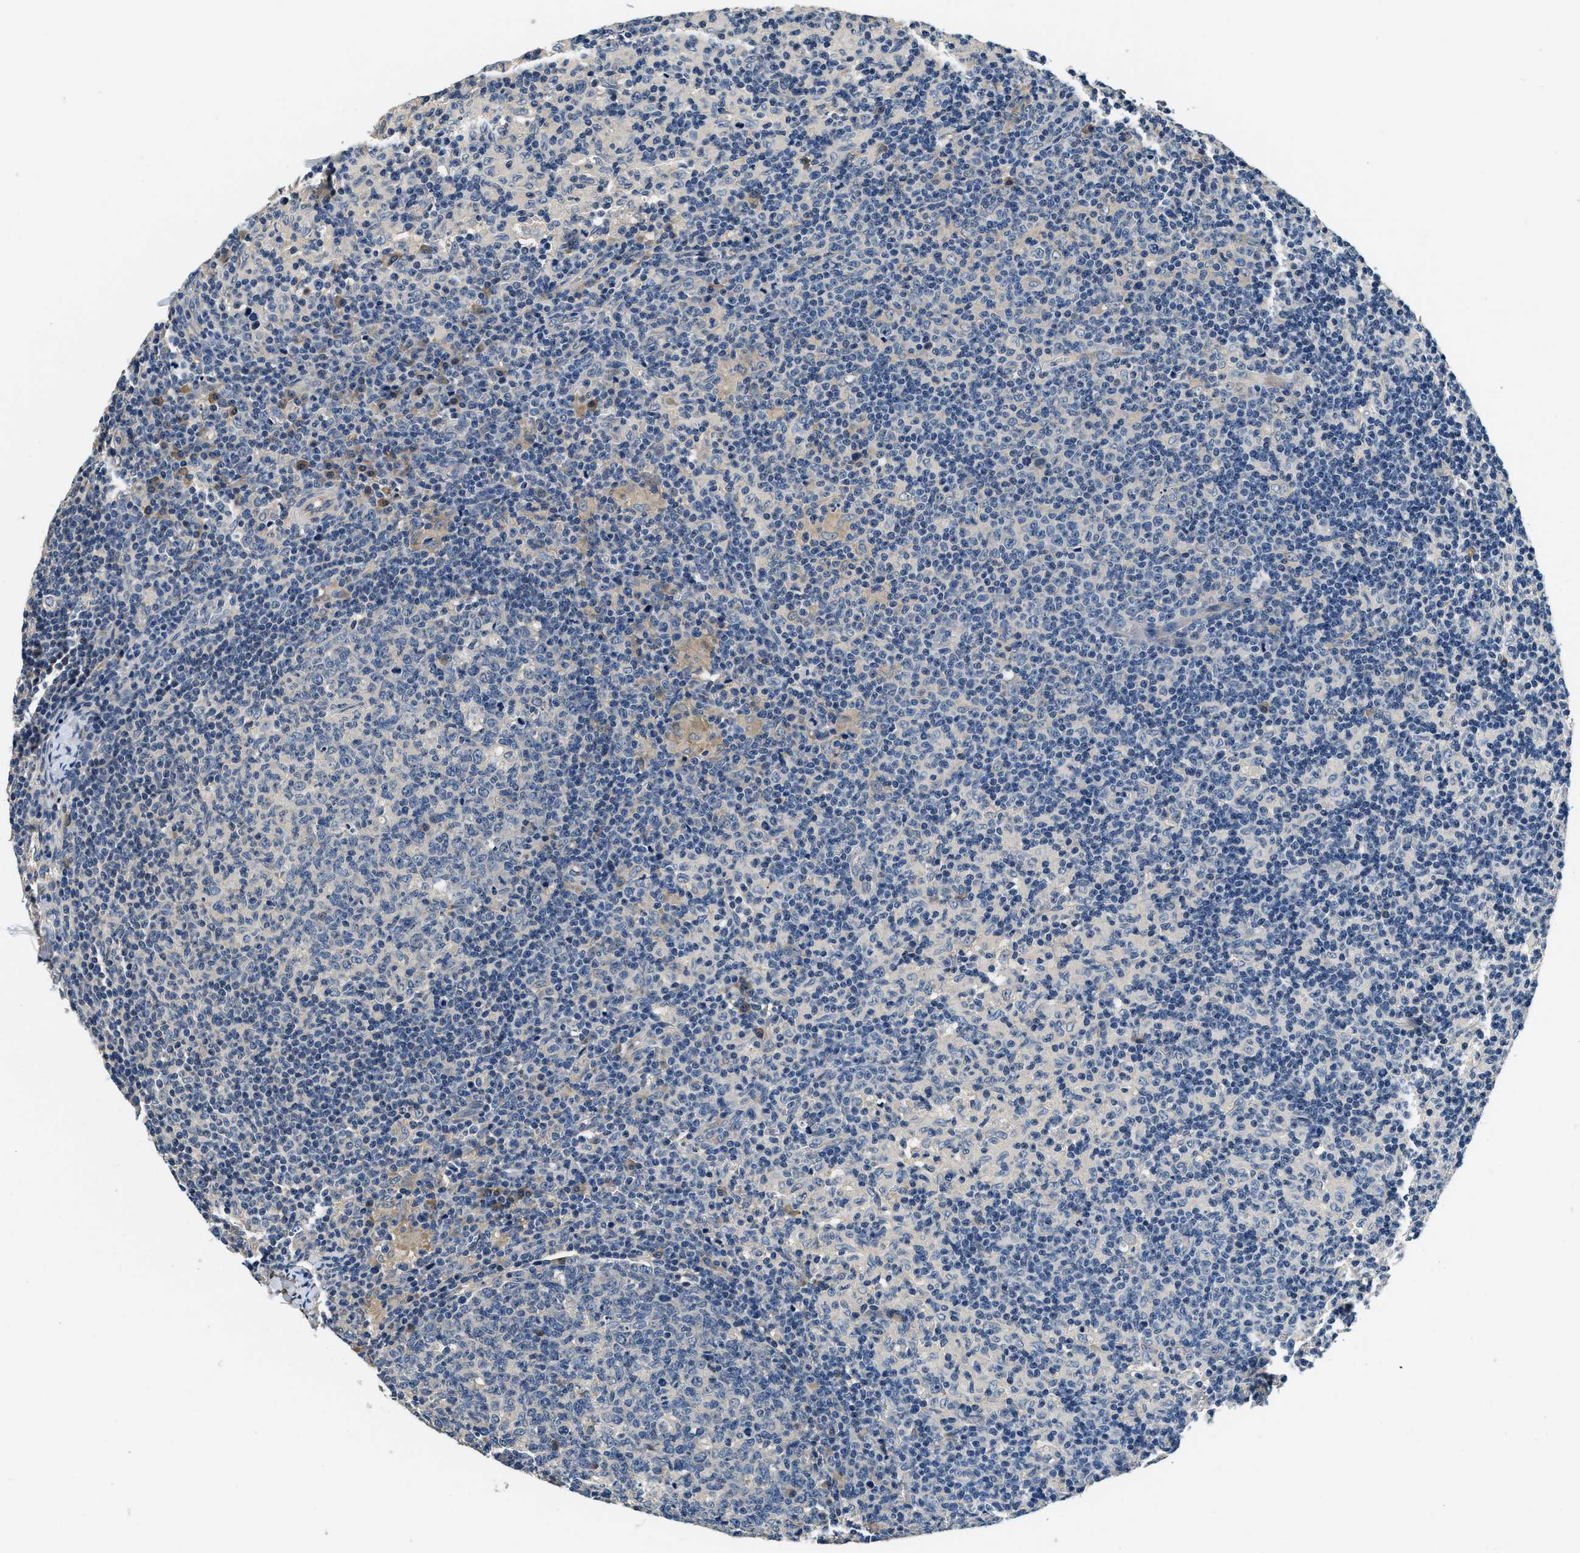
{"staining": {"intensity": "weak", "quantity": "<25%", "location": "cytoplasmic/membranous"}, "tissue": "lymph node", "cell_type": "Germinal center cells", "image_type": "normal", "snomed": [{"axis": "morphology", "description": "Normal tissue, NOS"}, {"axis": "morphology", "description": "Inflammation, NOS"}, {"axis": "topography", "description": "Lymph node"}], "caption": "DAB immunohistochemical staining of normal lymph node reveals no significant expression in germinal center cells.", "gene": "ALDH3A2", "patient": {"sex": "male", "age": 55}}